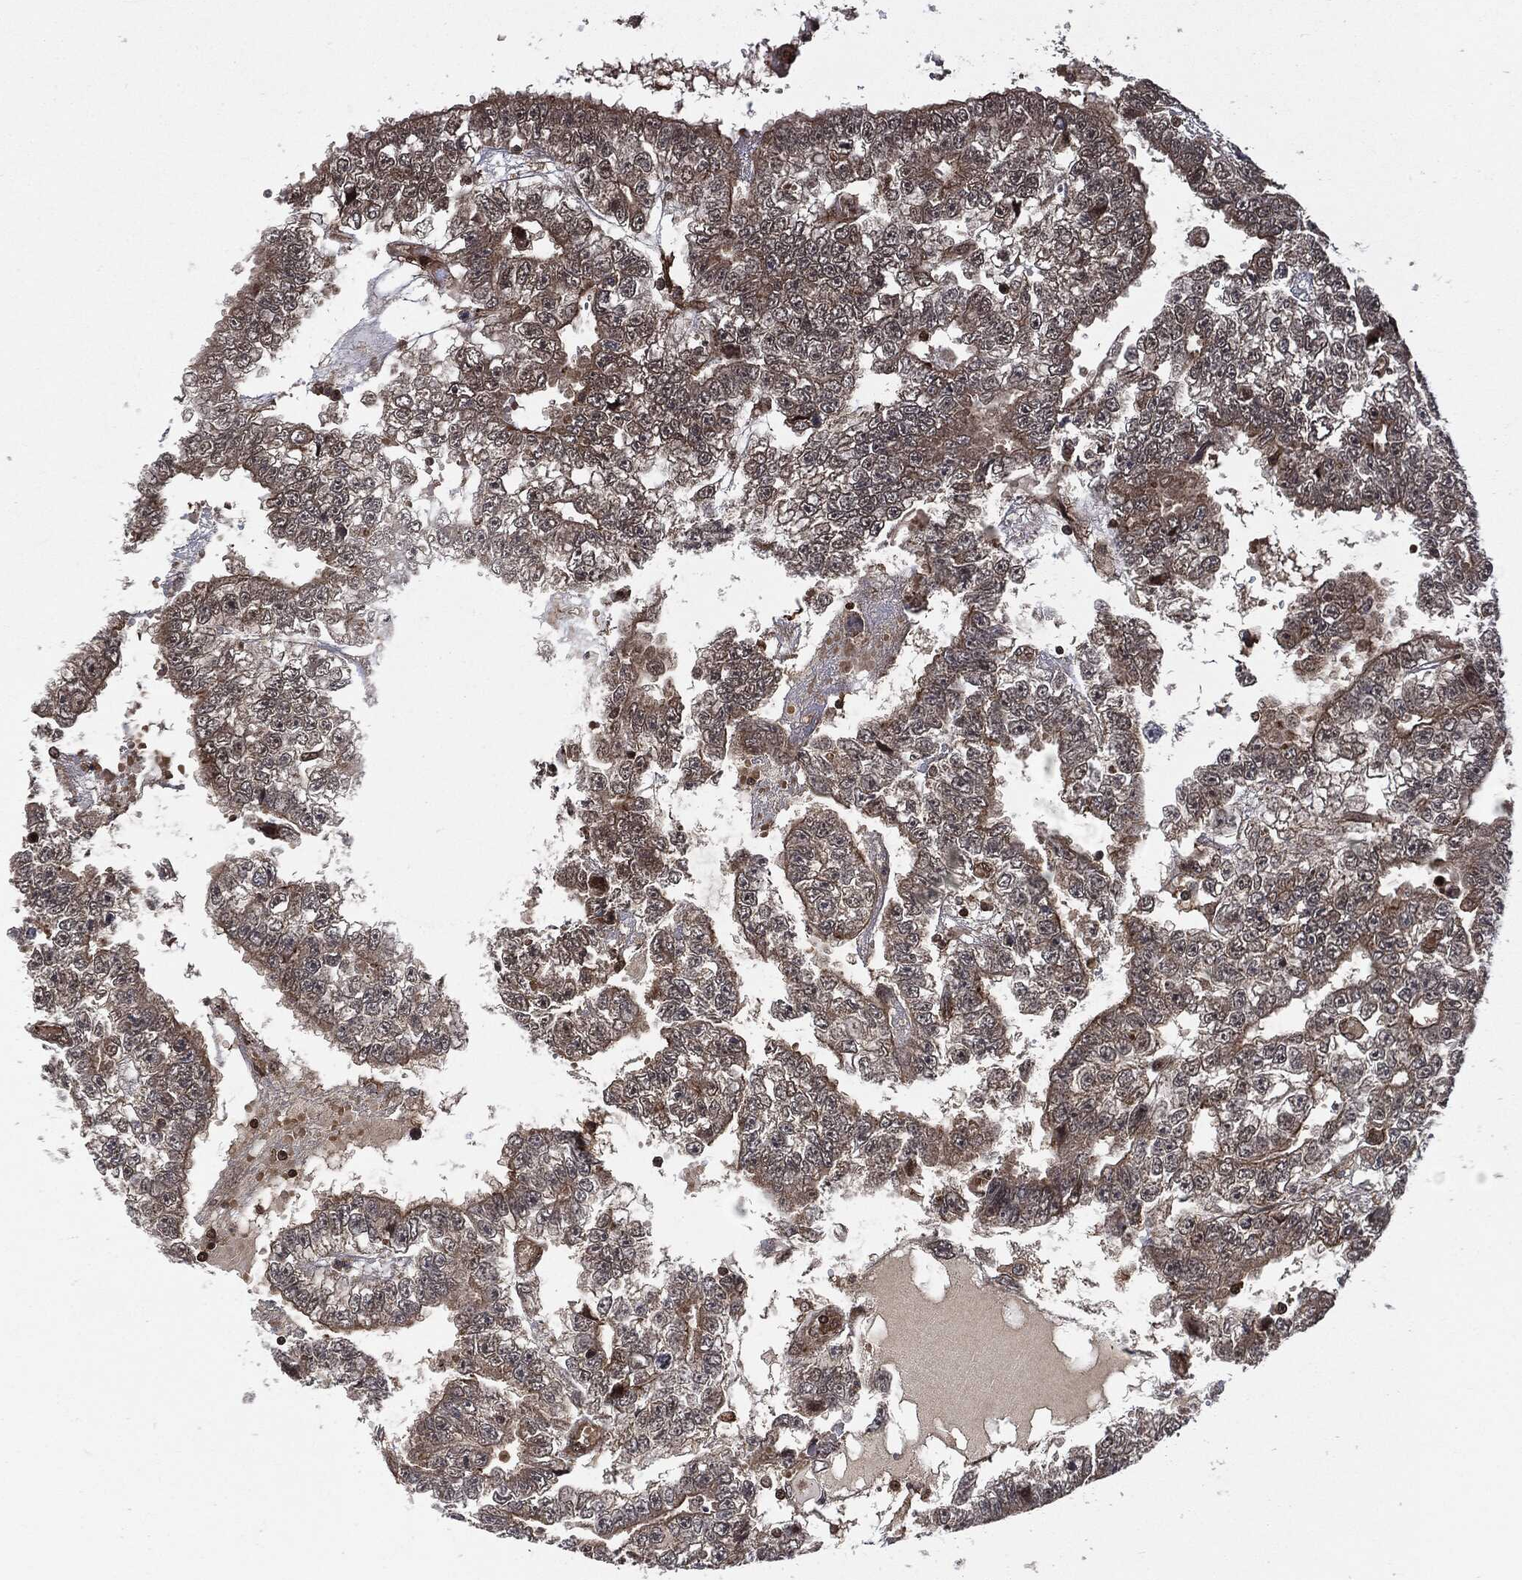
{"staining": {"intensity": "negative", "quantity": "none", "location": "none"}, "tissue": "testis cancer", "cell_type": "Tumor cells", "image_type": "cancer", "snomed": [{"axis": "morphology", "description": "Carcinoma, Embryonal, NOS"}, {"axis": "topography", "description": "Testis"}], "caption": "Immunohistochemistry micrograph of neoplastic tissue: human testis cancer (embryonal carcinoma) stained with DAB demonstrates no significant protein expression in tumor cells.", "gene": "CUTA", "patient": {"sex": "male", "age": 25}}